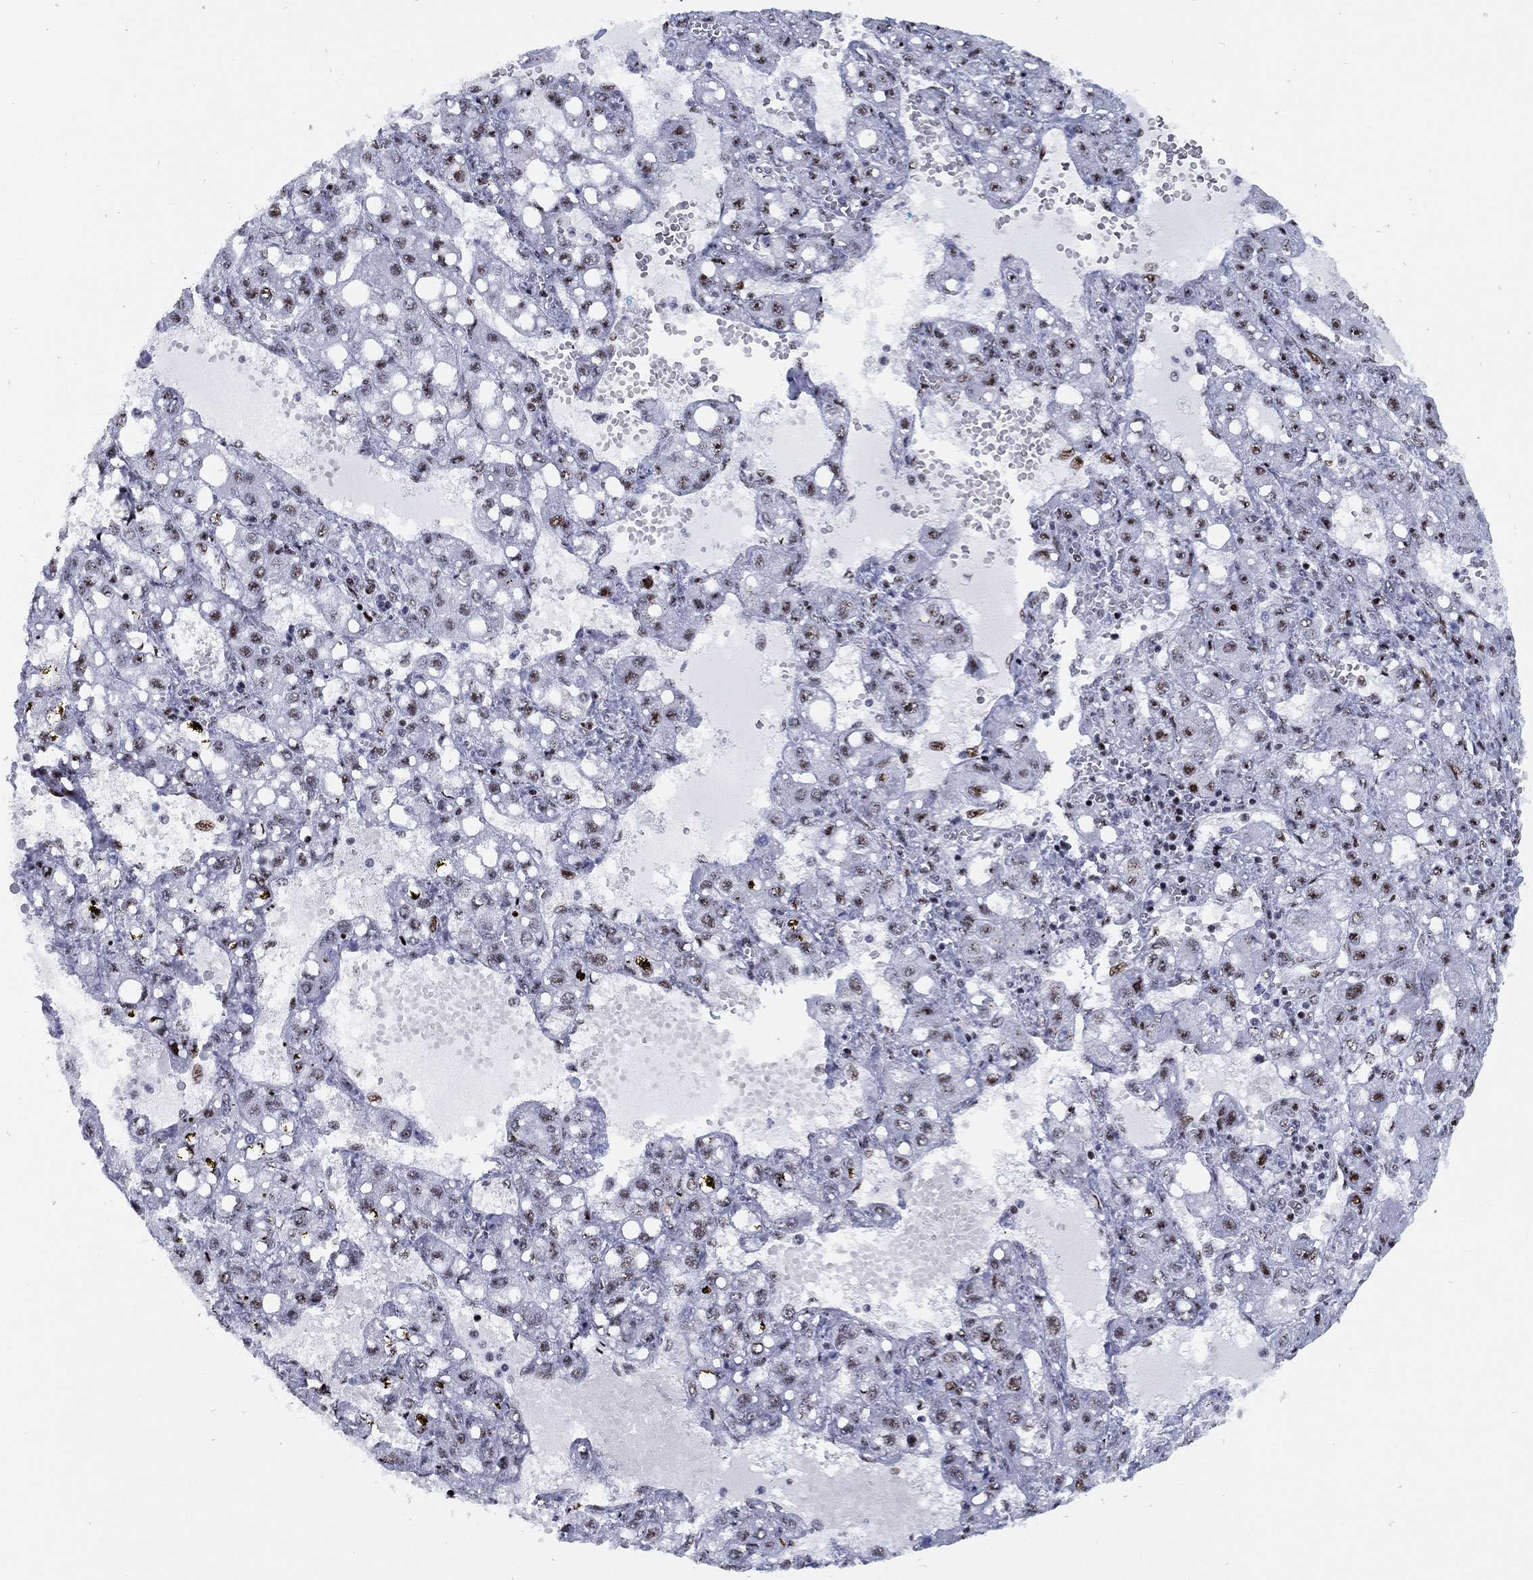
{"staining": {"intensity": "moderate", "quantity": "<25%", "location": "nuclear"}, "tissue": "liver cancer", "cell_type": "Tumor cells", "image_type": "cancer", "snomed": [{"axis": "morphology", "description": "Carcinoma, Hepatocellular, NOS"}, {"axis": "topography", "description": "Liver"}], "caption": "High-power microscopy captured an immunohistochemistry (IHC) histopathology image of liver cancer, revealing moderate nuclear staining in about <25% of tumor cells.", "gene": "CYB561D2", "patient": {"sex": "female", "age": 65}}